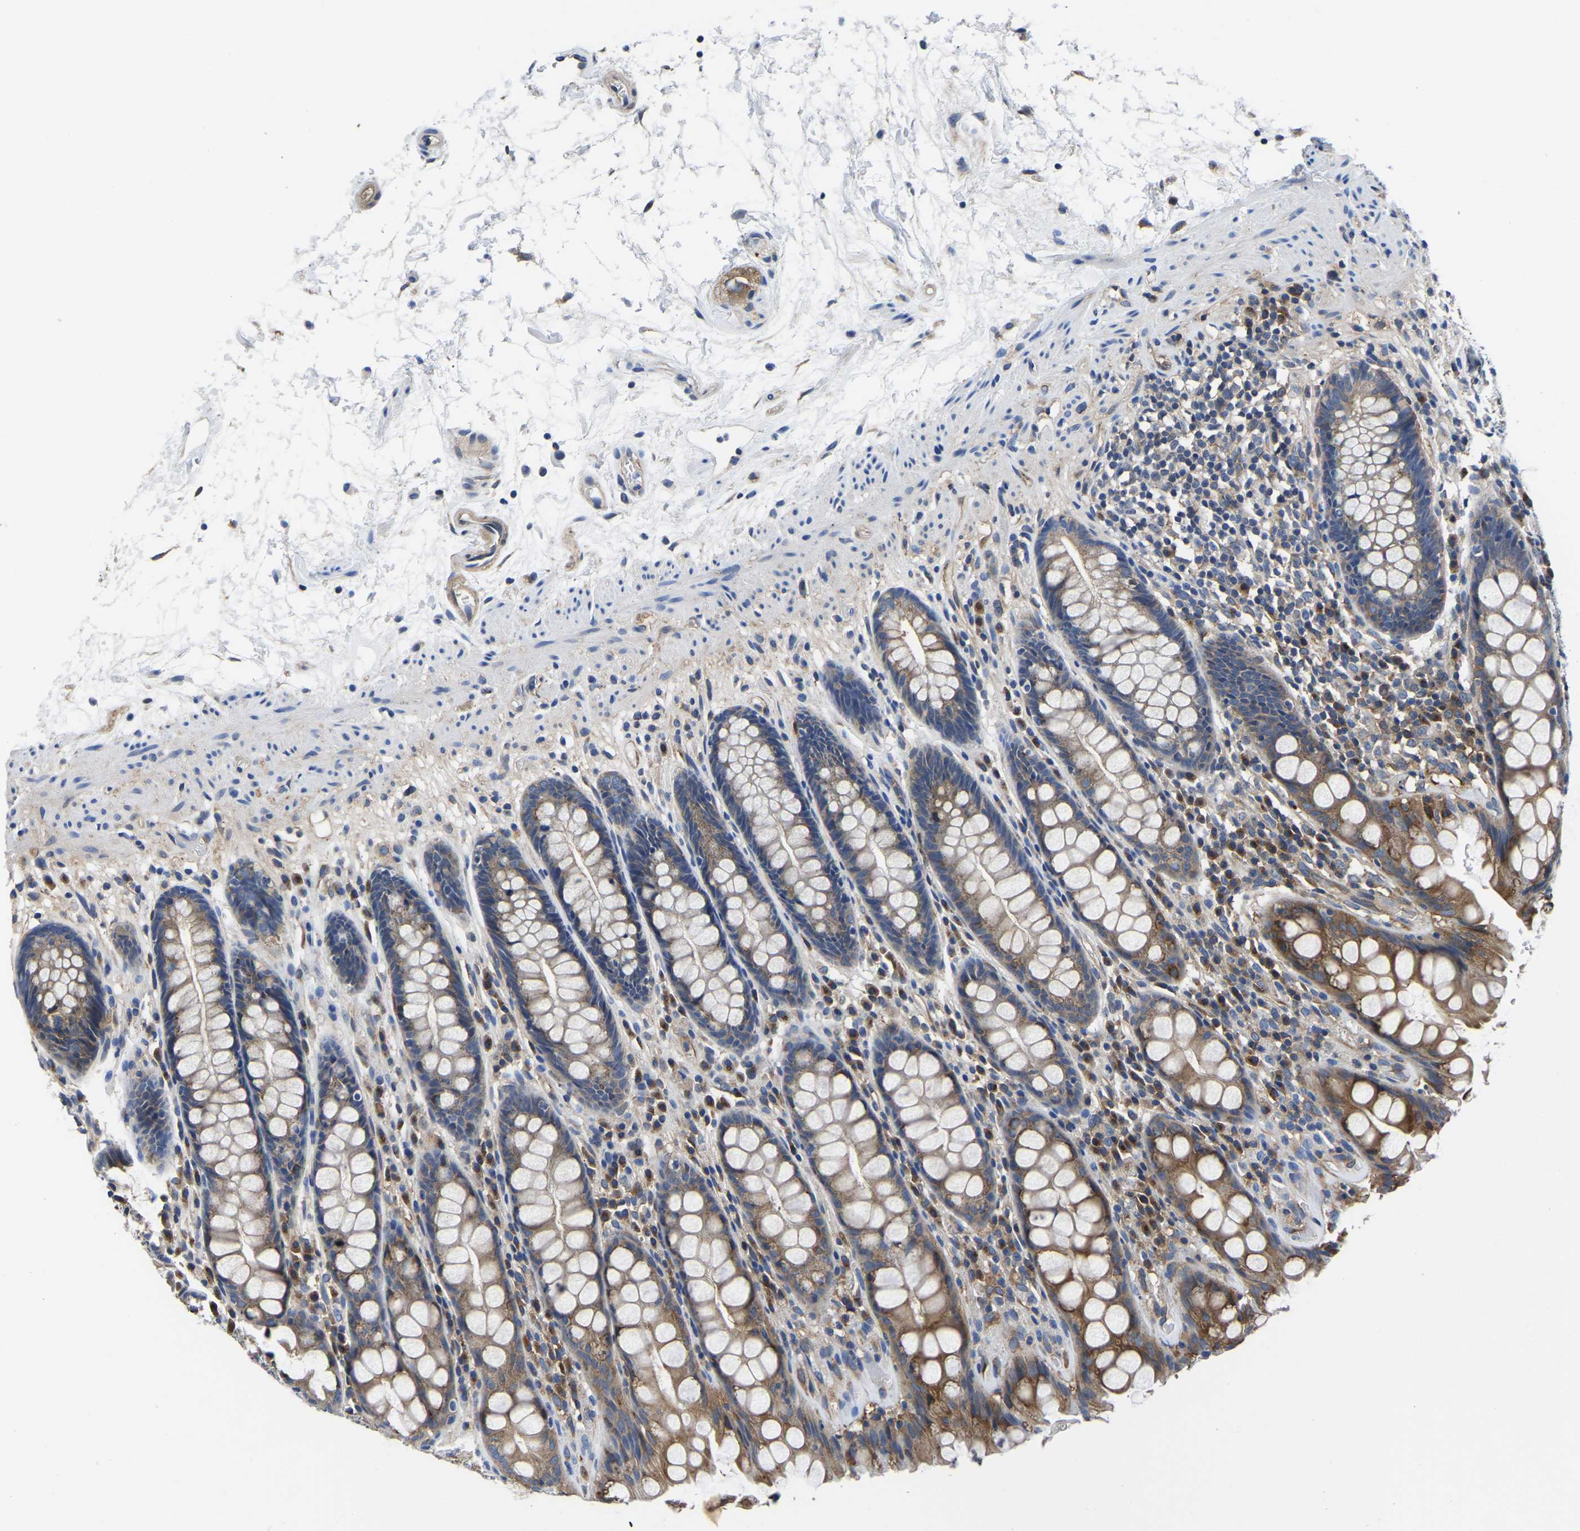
{"staining": {"intensity": "strong", "quantity": "25%-75%", "location": "cytoplasmic/membranous"}, "tissue": "rectum", "cell_type": "Glandular cells", "image_type": "normal", "snomed": [{"axis": "morphology", "description": "Normal tissue, NOS"}, {"axis": "topography", "description": "Rectum"}], "caption": "Immunohistochemistry (IHC) photomicrograph of unremarkable rectum: human rectum stained using immunohistochemistry (IHC) shows high levels of strong protein expression localized specifically in the cytoplasmic/membranous of glandular cells, appearing as a cytoplasmic/membranous brown color.", "gene": "TFG", "patient": {"sex": "male", "age": 64}}